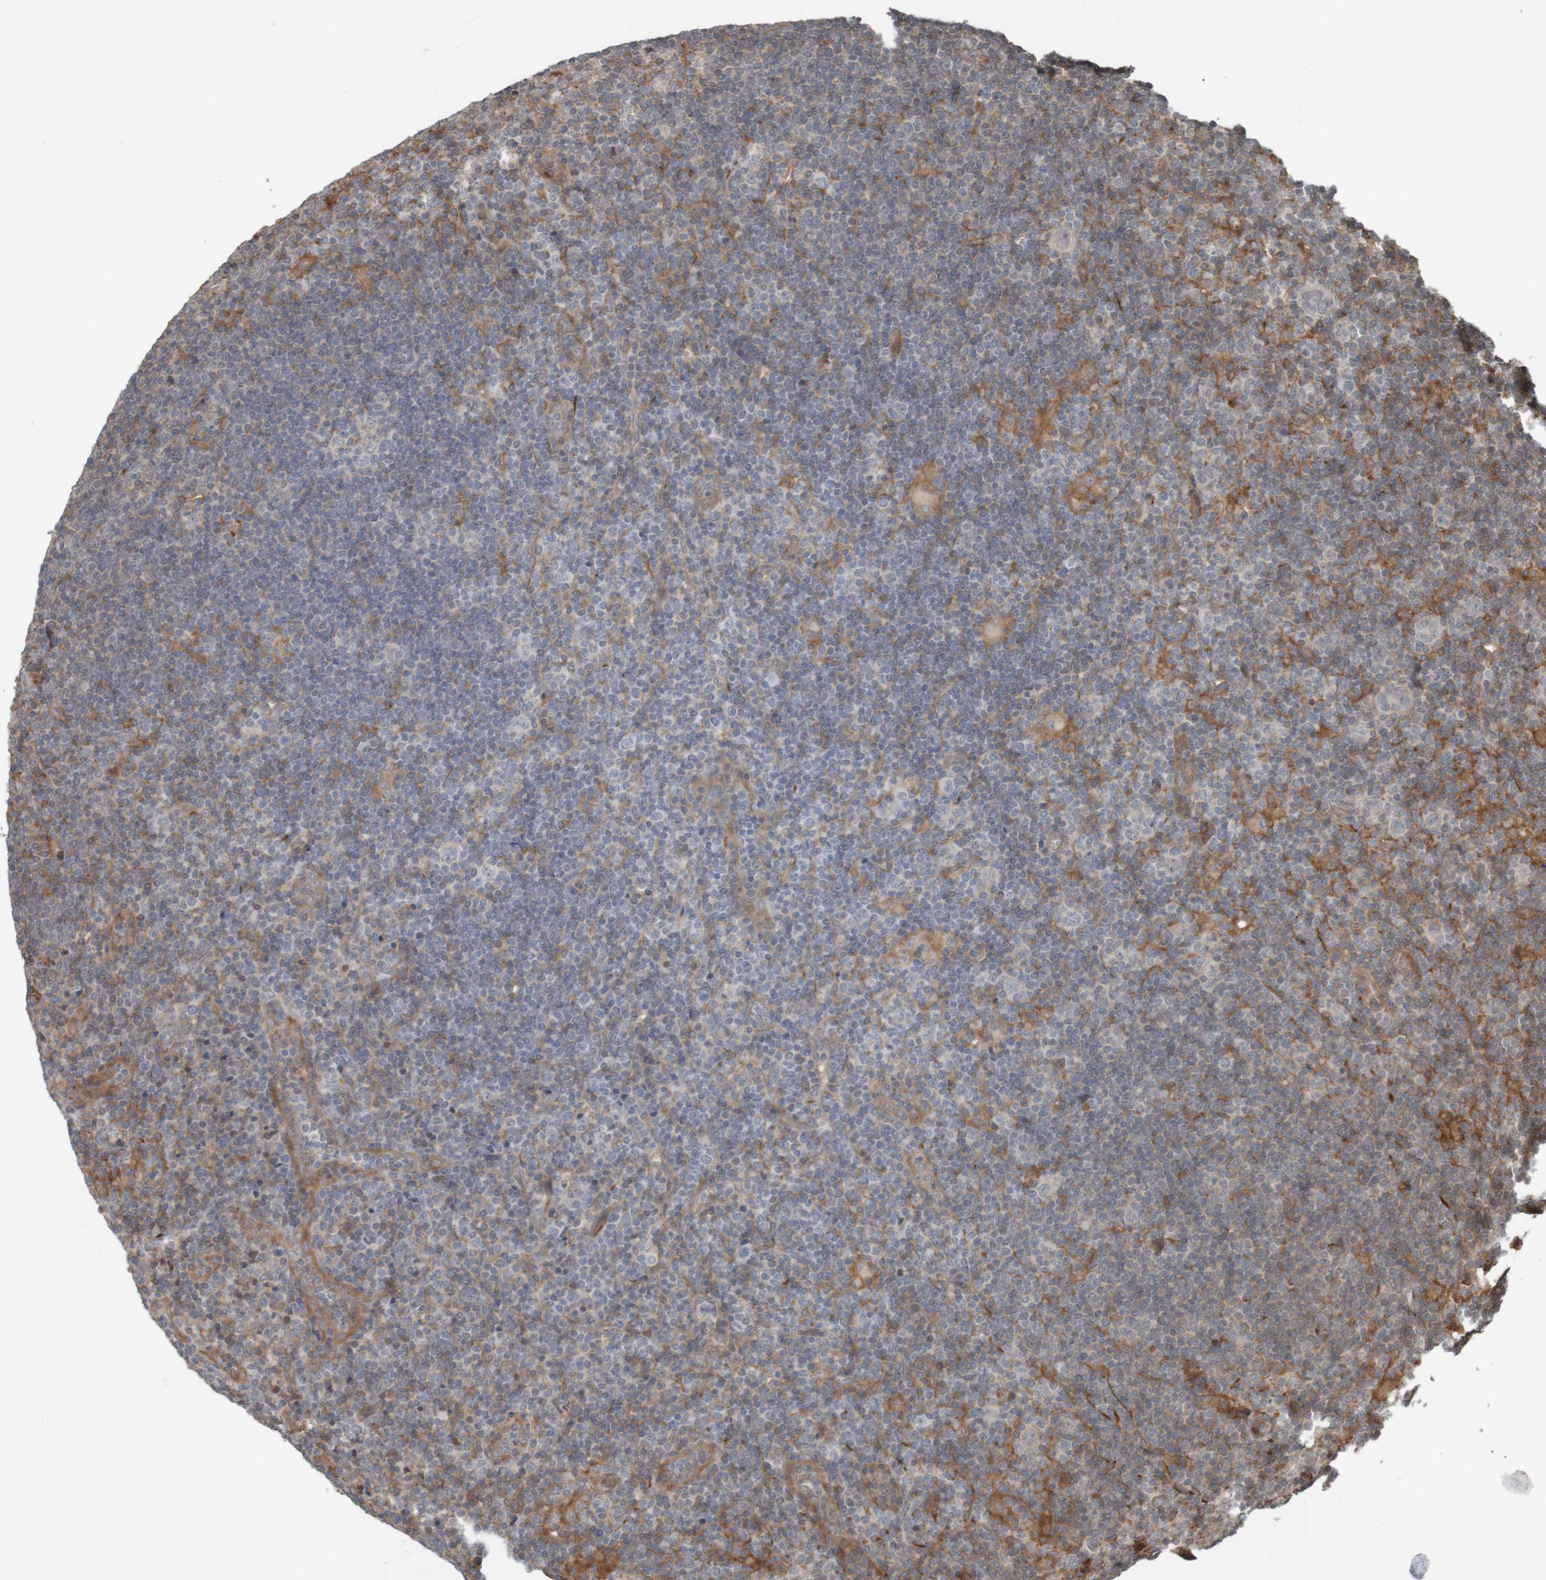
{"staining": {"intensity": "negative", "quantity": "none", "location": "none"}, "tissue": "lymphoma", "cell_type": "Tumor cells", "image_type": "cancer", "snomed": [{"axis": "morphology", "description": "Hodgkin's disease, NOS"}, {"axis": "topography", "description": "Lymph node"}], "caption": "High power microscopy photomicrograph of an immunohistochemistry (IHC) photomicrograph of lymphoma, revealing no significant staining in tumor cells.", "gene": "ARHGEF11", "patient": {"sex": "female", "age": 57}}